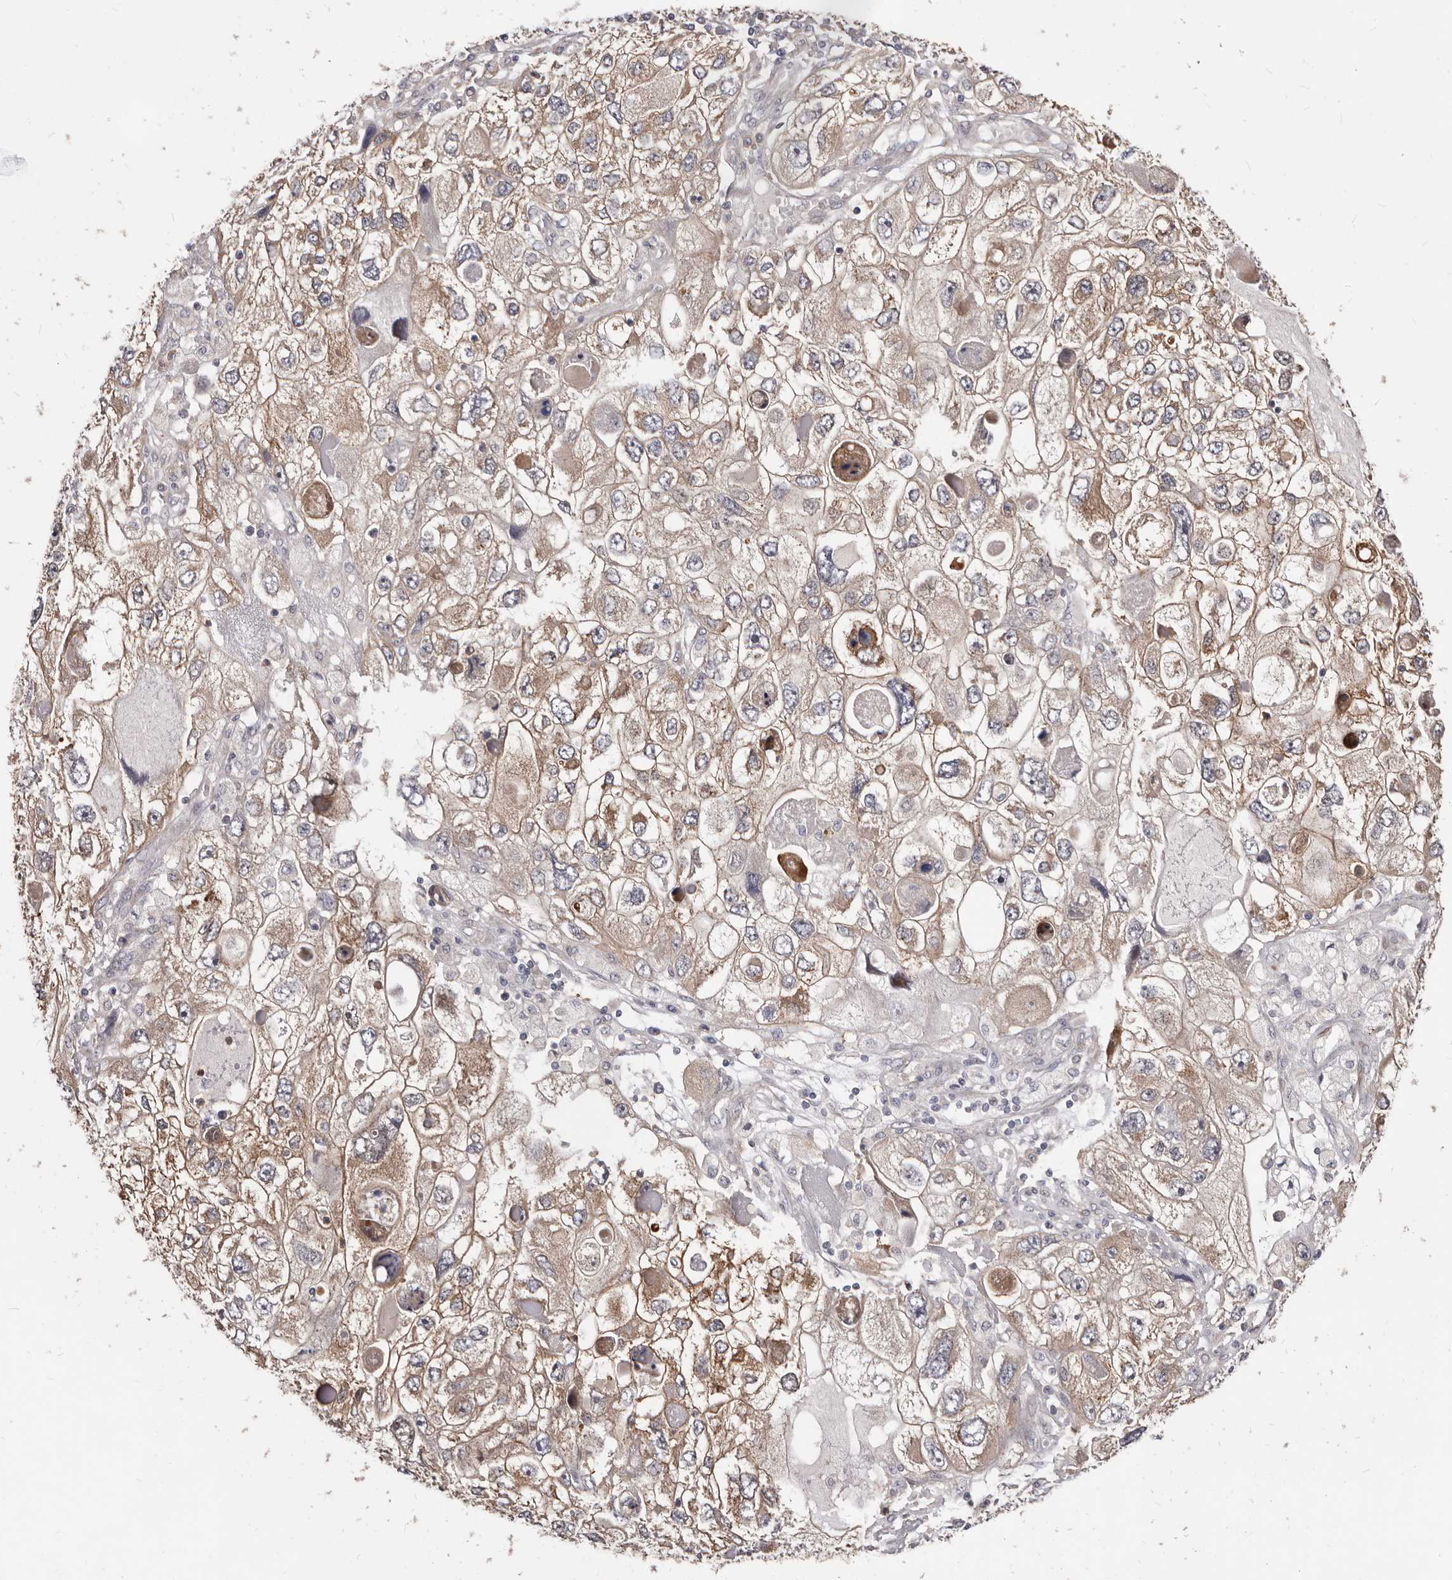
{"staining": {"intensity": "moderate", "quantity": ">75%", "location": "cytoplasmic/membranous"}, "tissue": "endometrial cancer", "cell_type": "Tumor cells", "image_type": "cancer", "snomed": [{"axis": "morphology", "description": "Adenocarcinoma, NOS"}, {"axis": "topography", "description": "Endometrium"}], "caption": "A high-resolution photomicrograph shows IHC staining of endometrial cancer (adenocarcinoma), which exhibits moderate cytoplasmic/membranous positivity in about >75% of tumor cells.", "gene": "TC2N", "patient": {"sex": "female", "age": 49}}